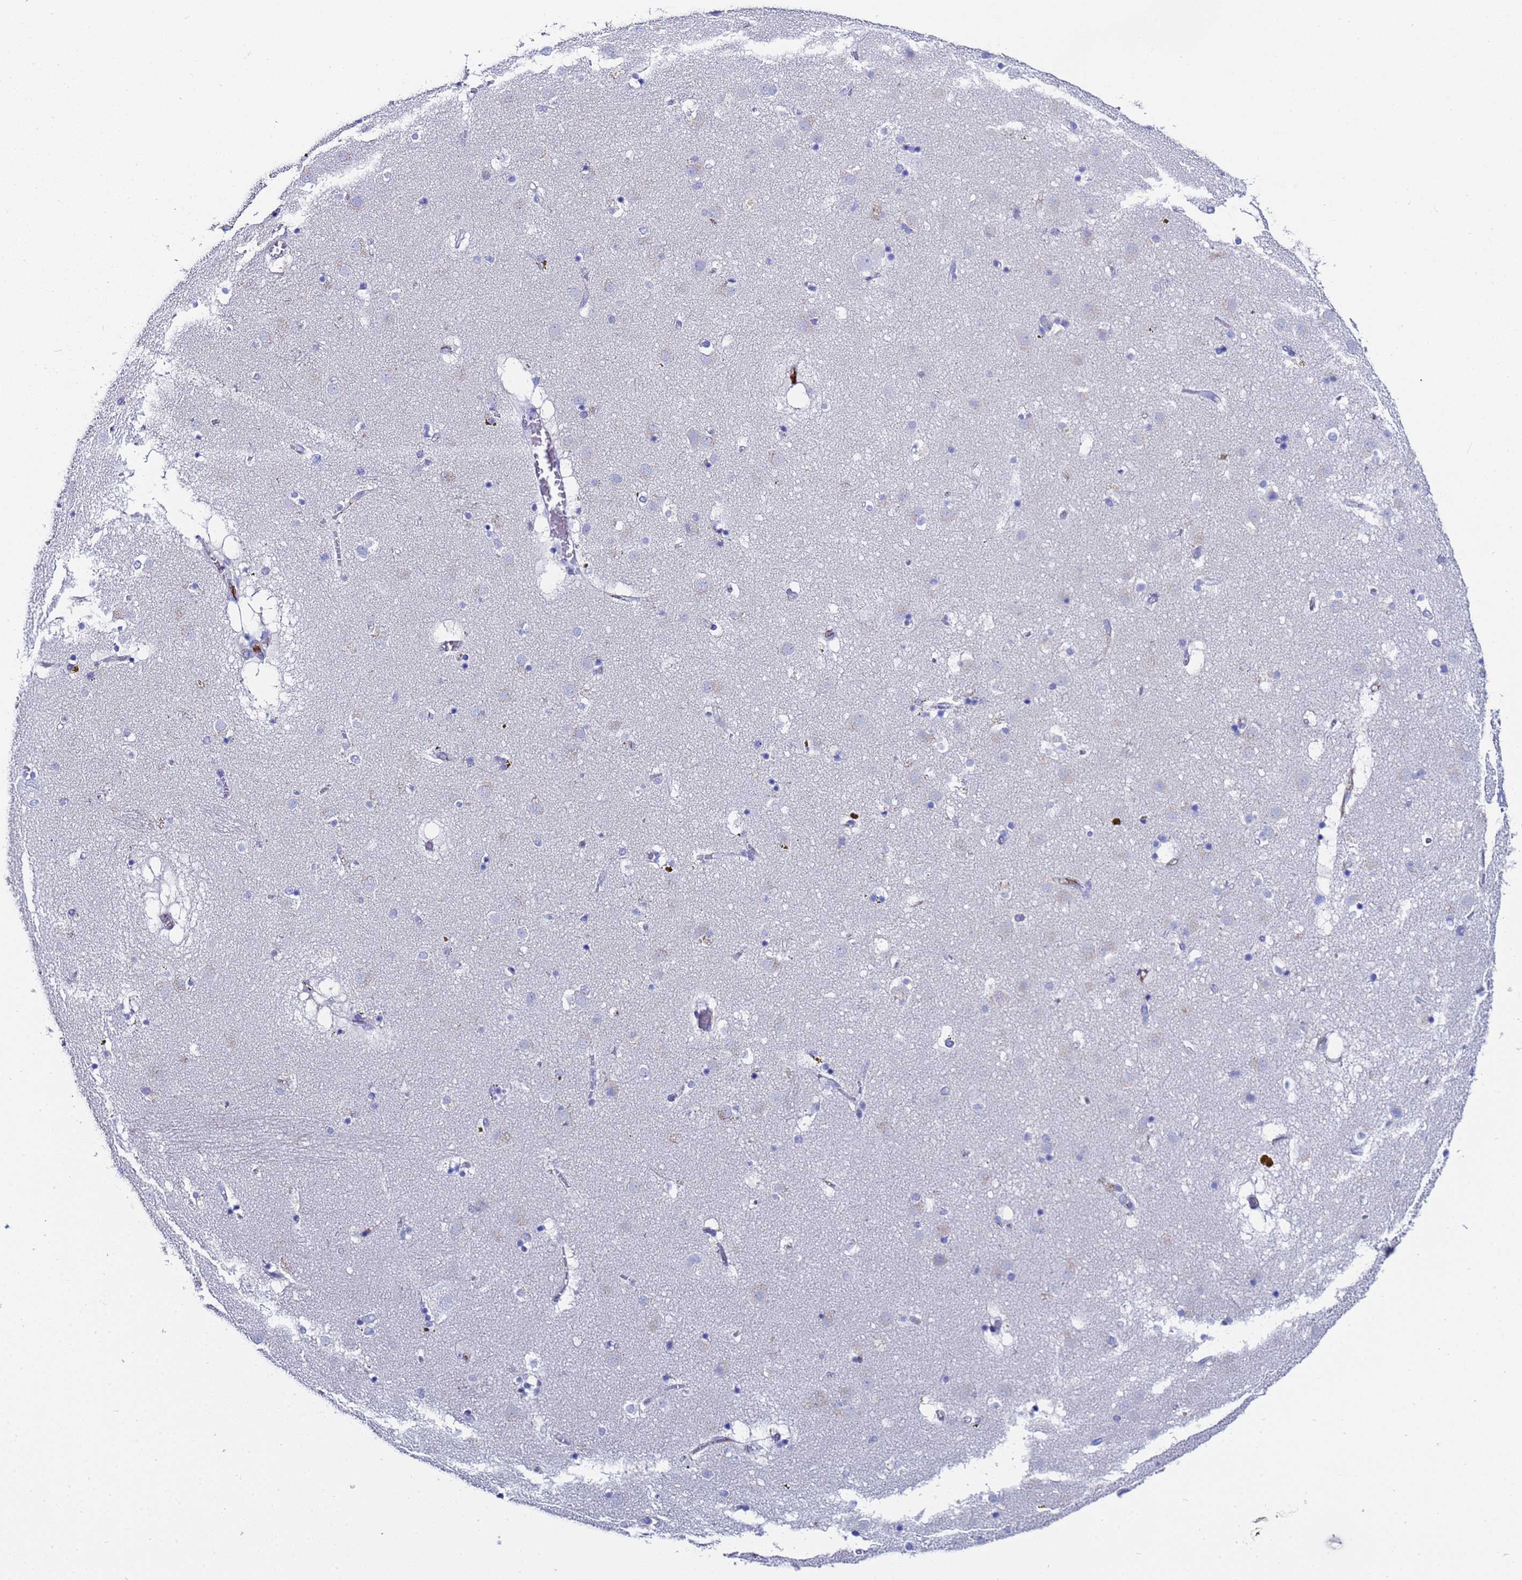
{"staining": {"intensity": "negative", "quantity": "none", "location": "none"}, "tissue": "caudate", "cell_type": "Glial cells", "image_type": "normal", "snomed": [{"axis": "morphology", "description": "Normal tissue, NOS"}, {"axis": "topography", "description": "Lateral ventricle wall"}], "caption": "Immunohistochemical staining of unremarkable human caudate exhibits no significant staining in glial cells. (Brightfield microscopy of DAB IHC at high magnification).", "gene": "ADIPOQ", "patient": {"sex": "male", "age": 70}}